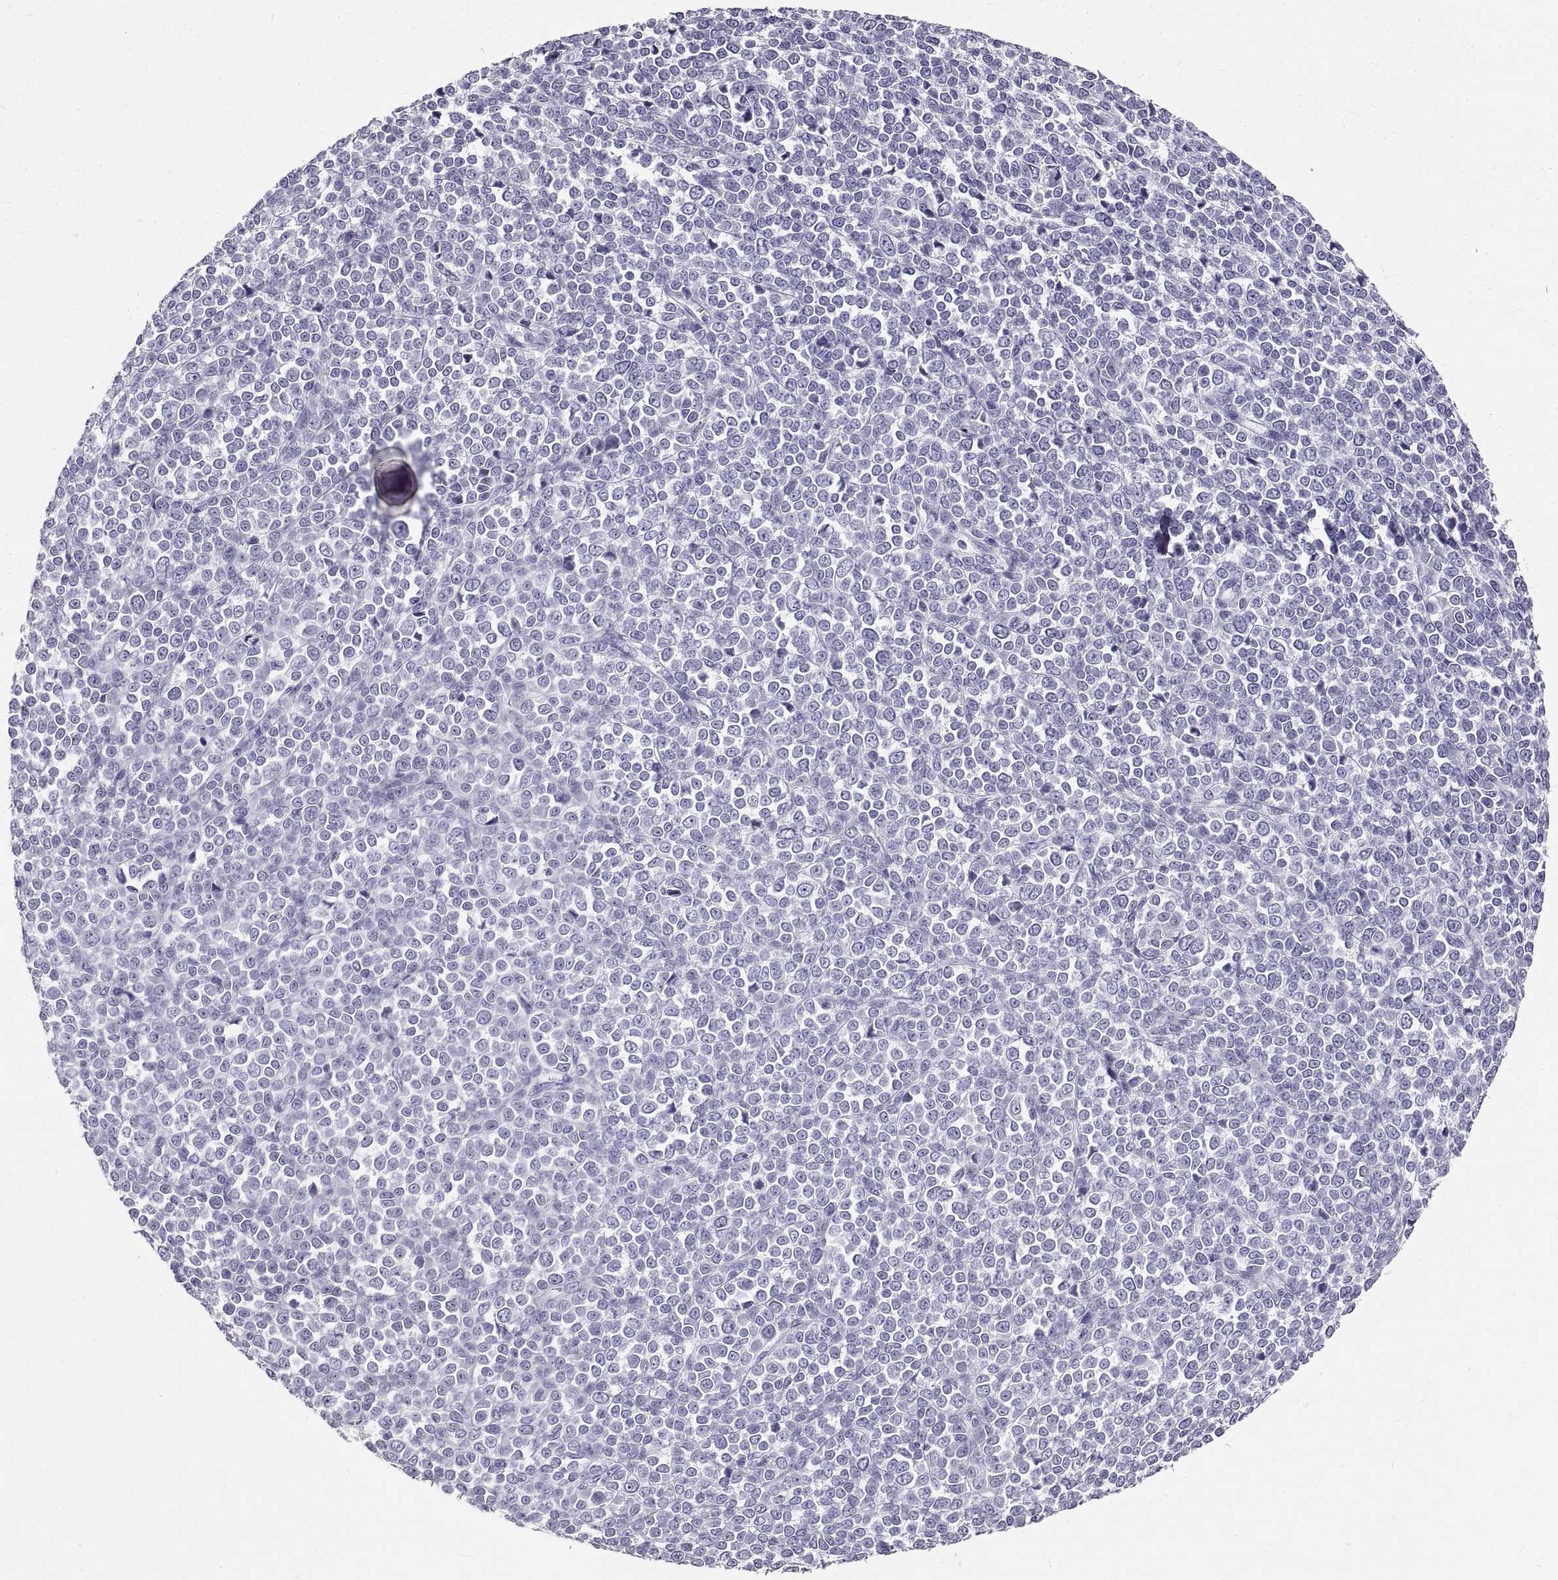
{"staining": {"intensity": "negative", "quantity": "none", "location": "none"}, "tissue": "melanoma", "cell_type": "Tumor cells", "image_type": "cancer", "snomed": [{"axis": "morphology", "description": "Malignant melanoma, NOS"}, {"axis": "topography", "description": "Skin"}], "caption": "Malignant melanoma stained for a protein using IHC exhibits no positivity tumor cells.", "gene": "GNG12", "patient": {"sex": "female", "age": 95}}